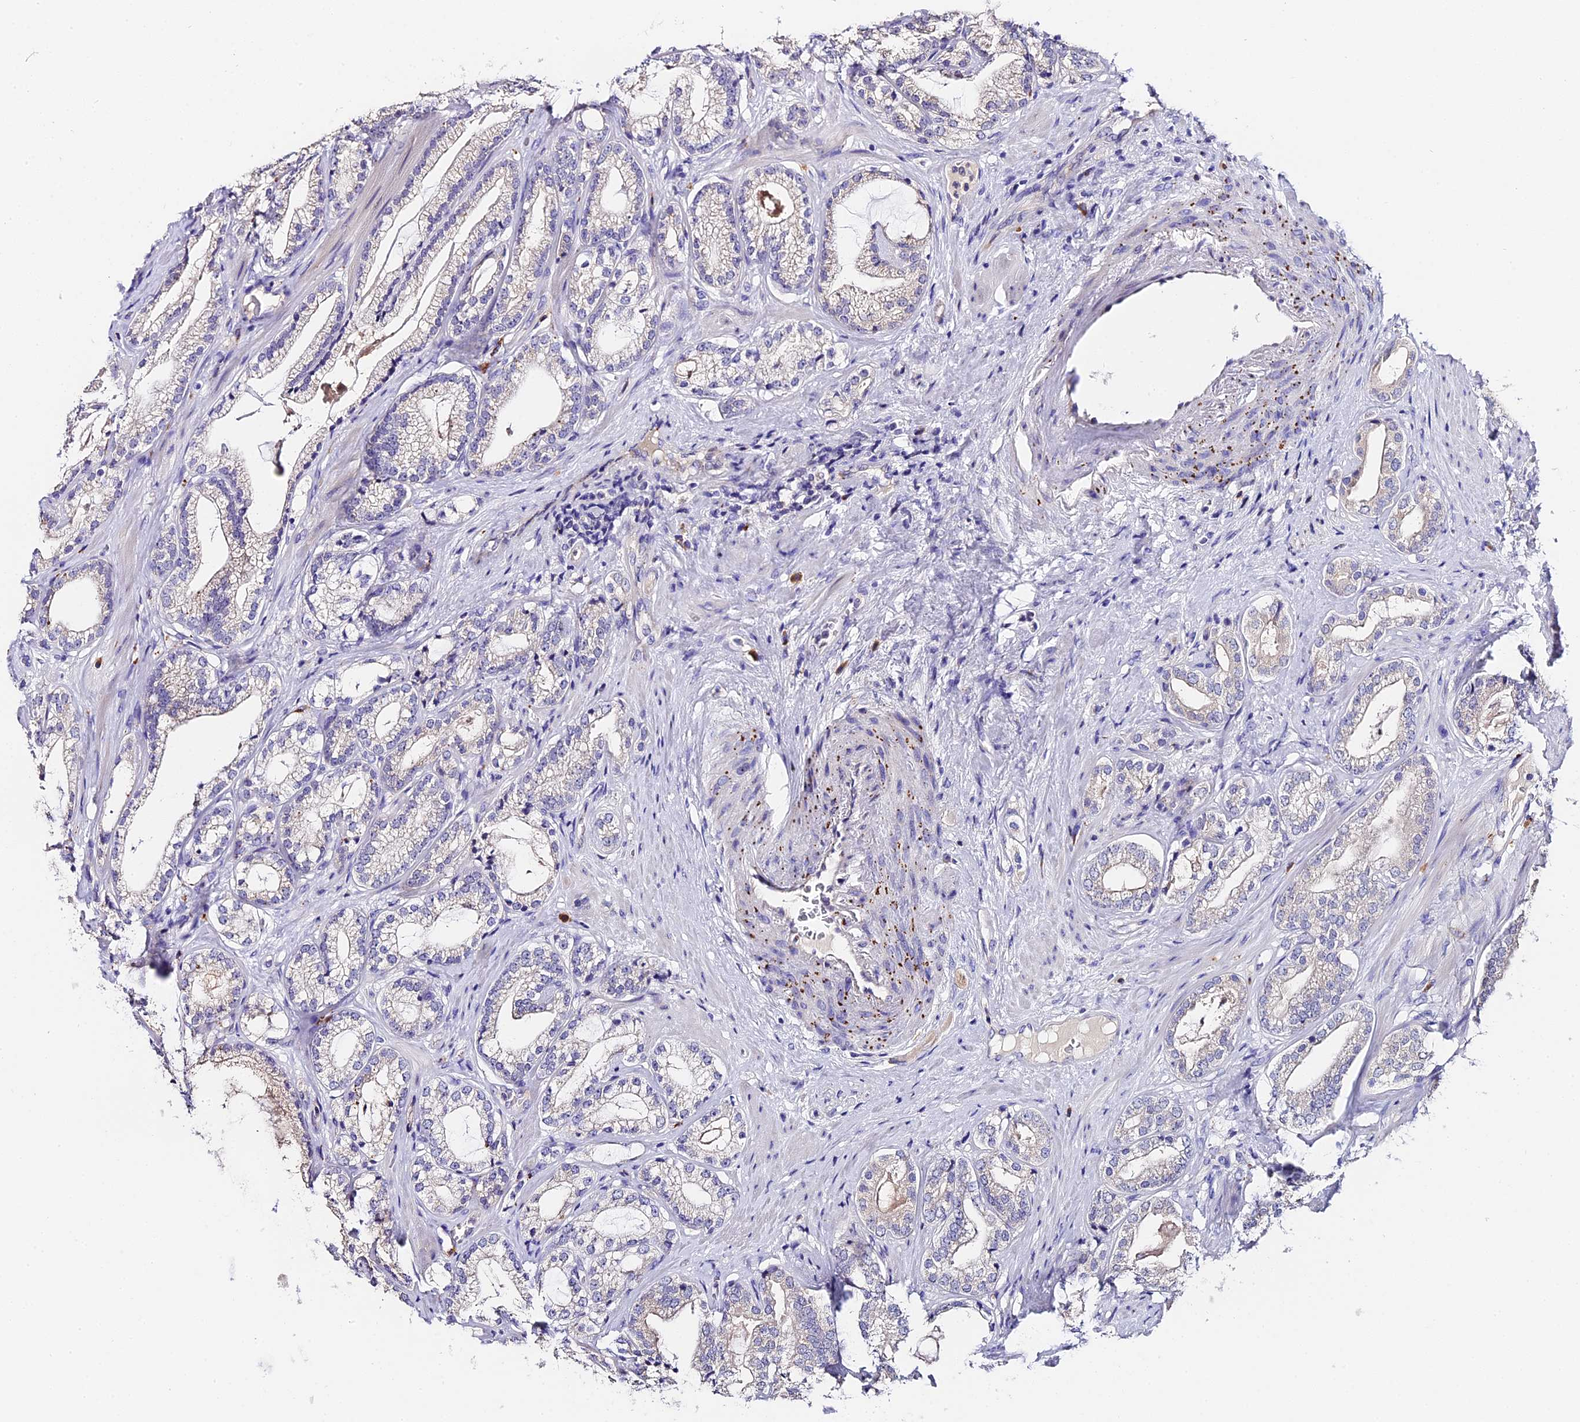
{"staining": {"intensity": "moderate", "quantity": "<25%", "location": "cytoplasmic/membranous"}, "tissue": "prostate cancer", "cell_type": "Tumor cells", "image_type": "cancer", "snomed": [{"axis": "morphology", "description": "Adenocarcinoma, High grade"}, {"axis": "topography", "description": "Prostate"}], "caption": "A high-resolution micrograph shows immunohistochemistry staining of prostate cancer, which displays moderate cytoplasmic/membranous positivity in approximately <25% of tumor cells.", "gene": "LYPD6", "patient": {"sex": "male", "age": 60}}